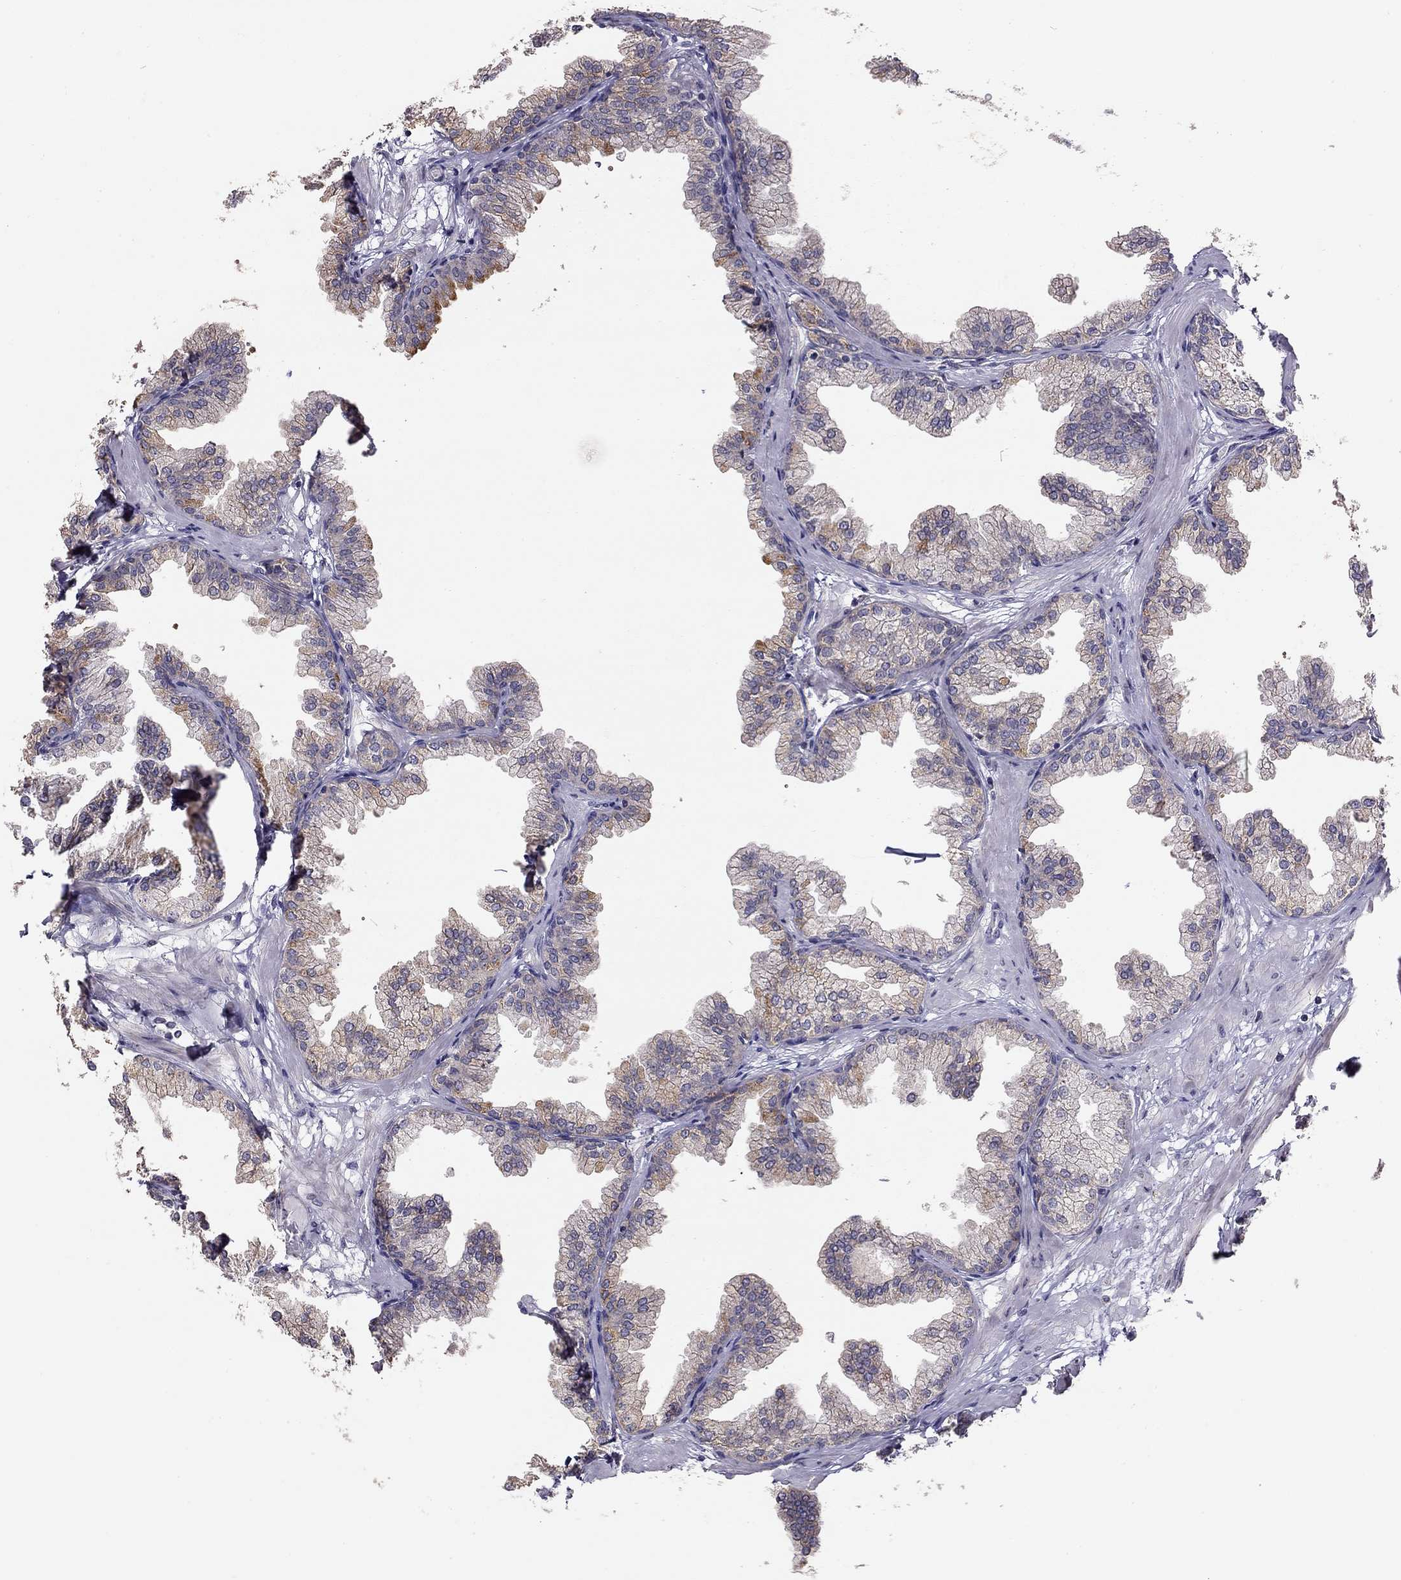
{"staining": {"intensity": "moderate", "quantity": "<25%", "location": "cytoplasmic/membranous"}, "tissue": "prostate", "cell_type": "Glandular cells", "image_type": "normal", "snomed": [{"axis": "morphology", "description": "Normal tissue, NOS"}, {"axis": "topography", "description": "Prostate"}], "caption": "An immunohistochemistry histopathology image of unremarkable tissue is shown. Protein staining in brown shows moderate cytoplasmic/membranous positivity in prostate within glandular cells. (DAB IHC with brightfield microscopy, high magnification).", "gene": "LRIT3", "patient": {"sex": "male", "age": 37}}